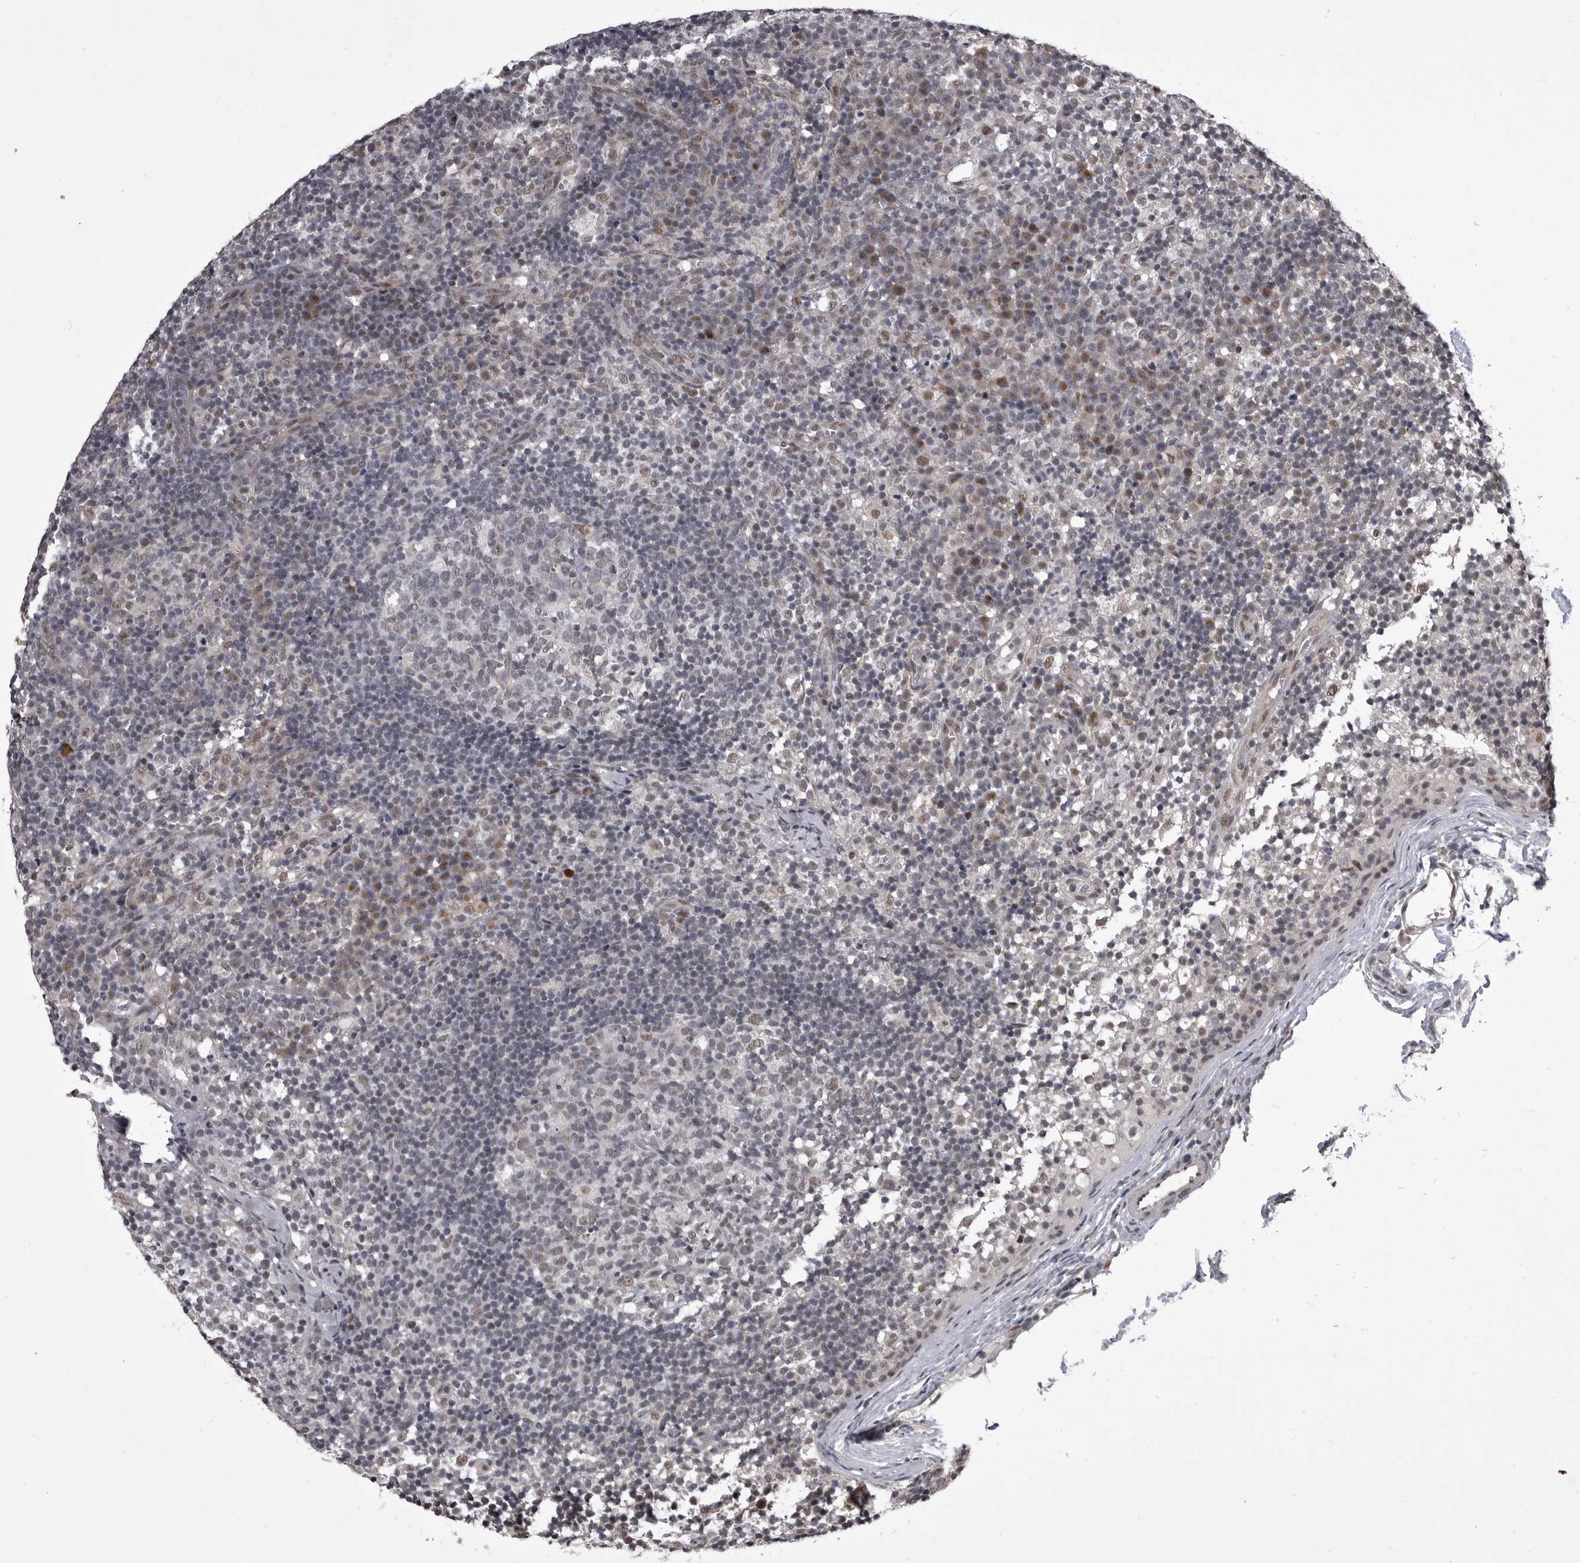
{"staining": {"intensity": "weak", "quantity": "<25%", "location": "nuclear"}, "tissue": "lymph node", "cell_type": "Germinal center cells", "image_type": "normal", "snomed": [{"axis": "morphology", "description": "Normal tissue, NOS"}, {"axis": "morphology", "description": "Inflammation, NOS"}, {"axis": "topography", "description": "Lymph node"}], "caption": "DAB (3,3'-diaminobenzidine) immunohistochemical staining of benign lymph node displays no significant staining in germinal center cells.", "gene": "PRPF3", "patient": {"sex": "male", "age": 55}}